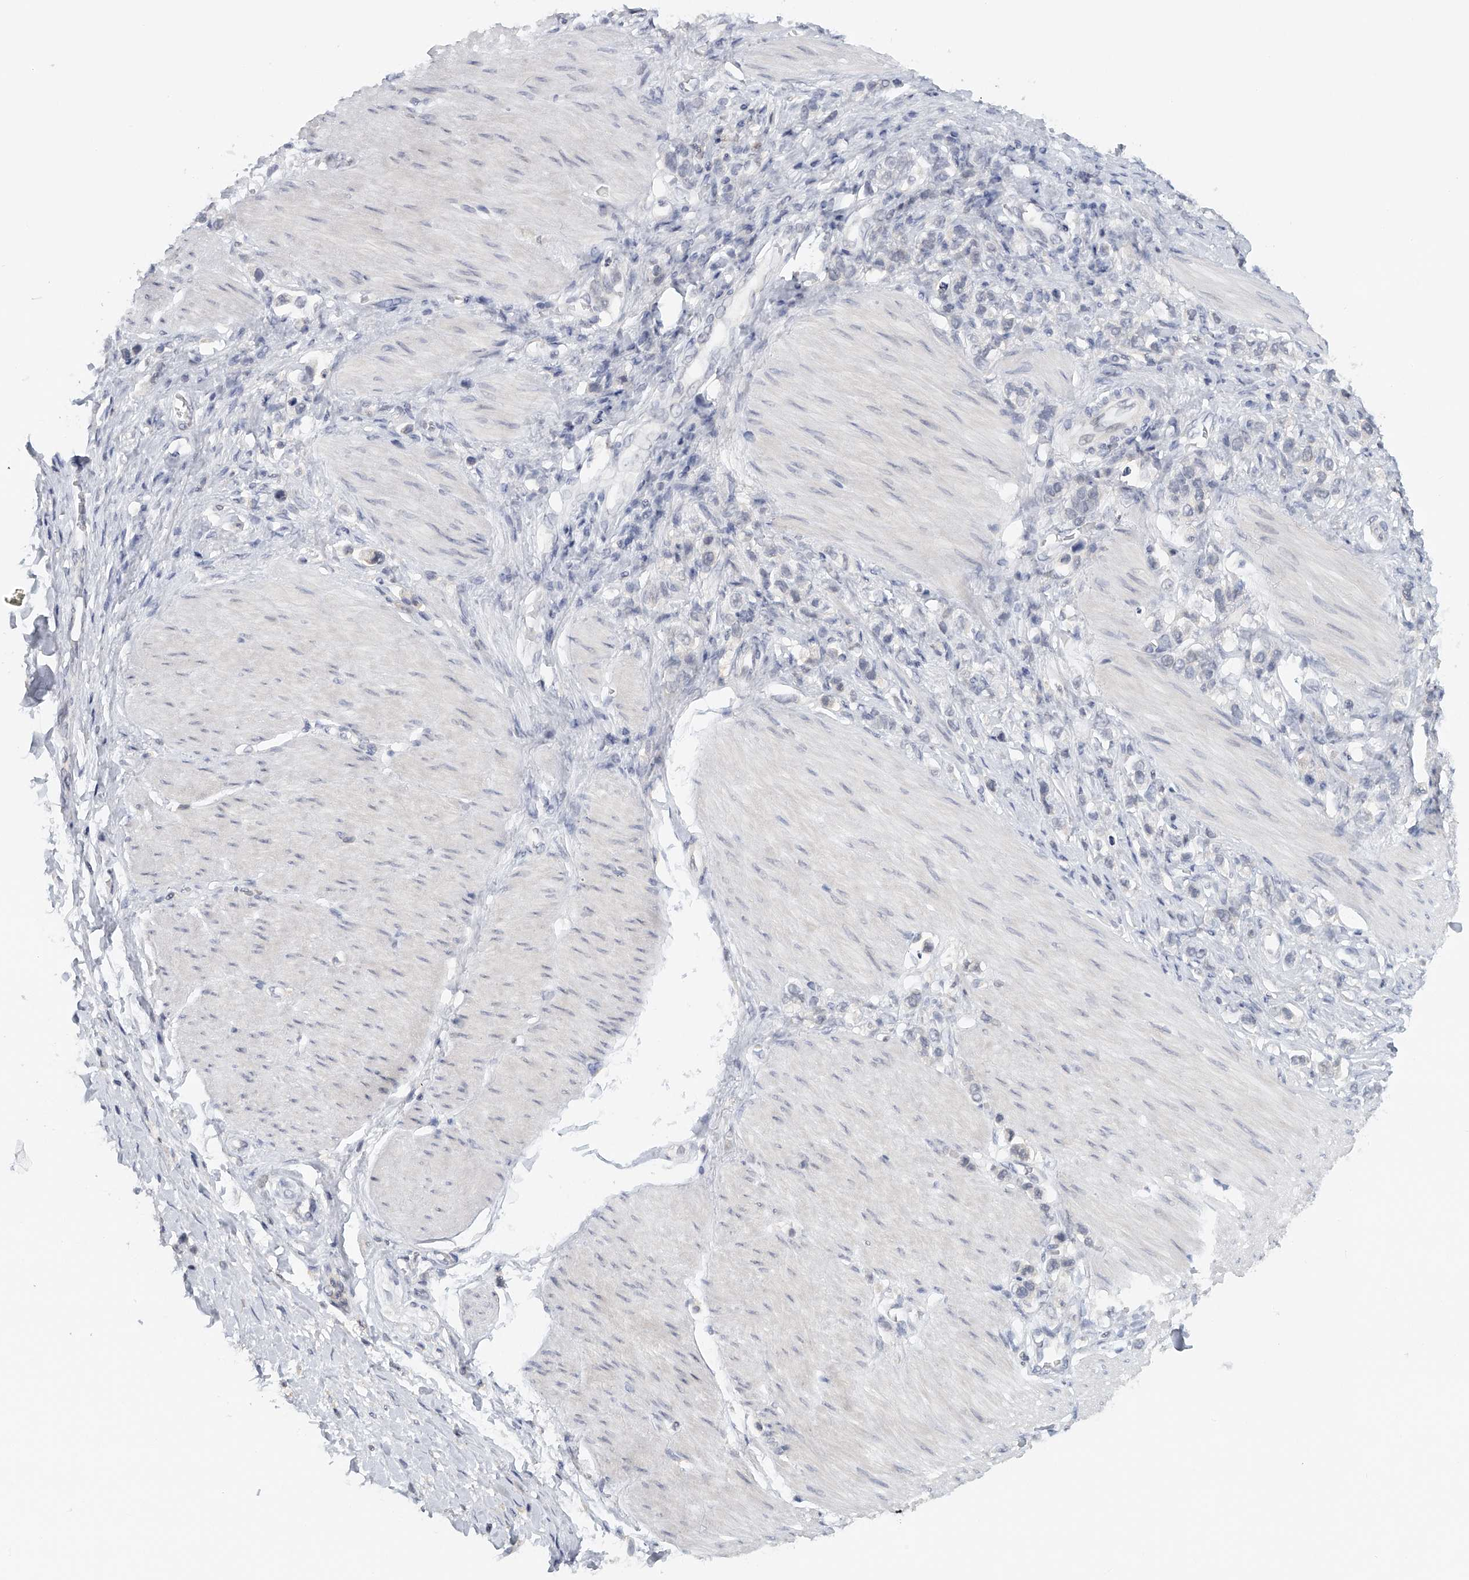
{"staining": {"intensity": "negative", "quantity": "none", "location": "none"}, "tissue": "stomach cancer", "cell_type": "Tumor cells", "image_type": "cancer", "snomed": [{"axis": "morphology", "description": "Adenocarcinoma, NOS"}, {"axis": "topography", "description": "Stomach"}], "caption": "Stomach cancer (adenocarcinoma) was stained to show a protein in brown. There is no significant staining in tumor cells.", "gene": "DDX43", "patient": {"sex": "female", "age": 65}}